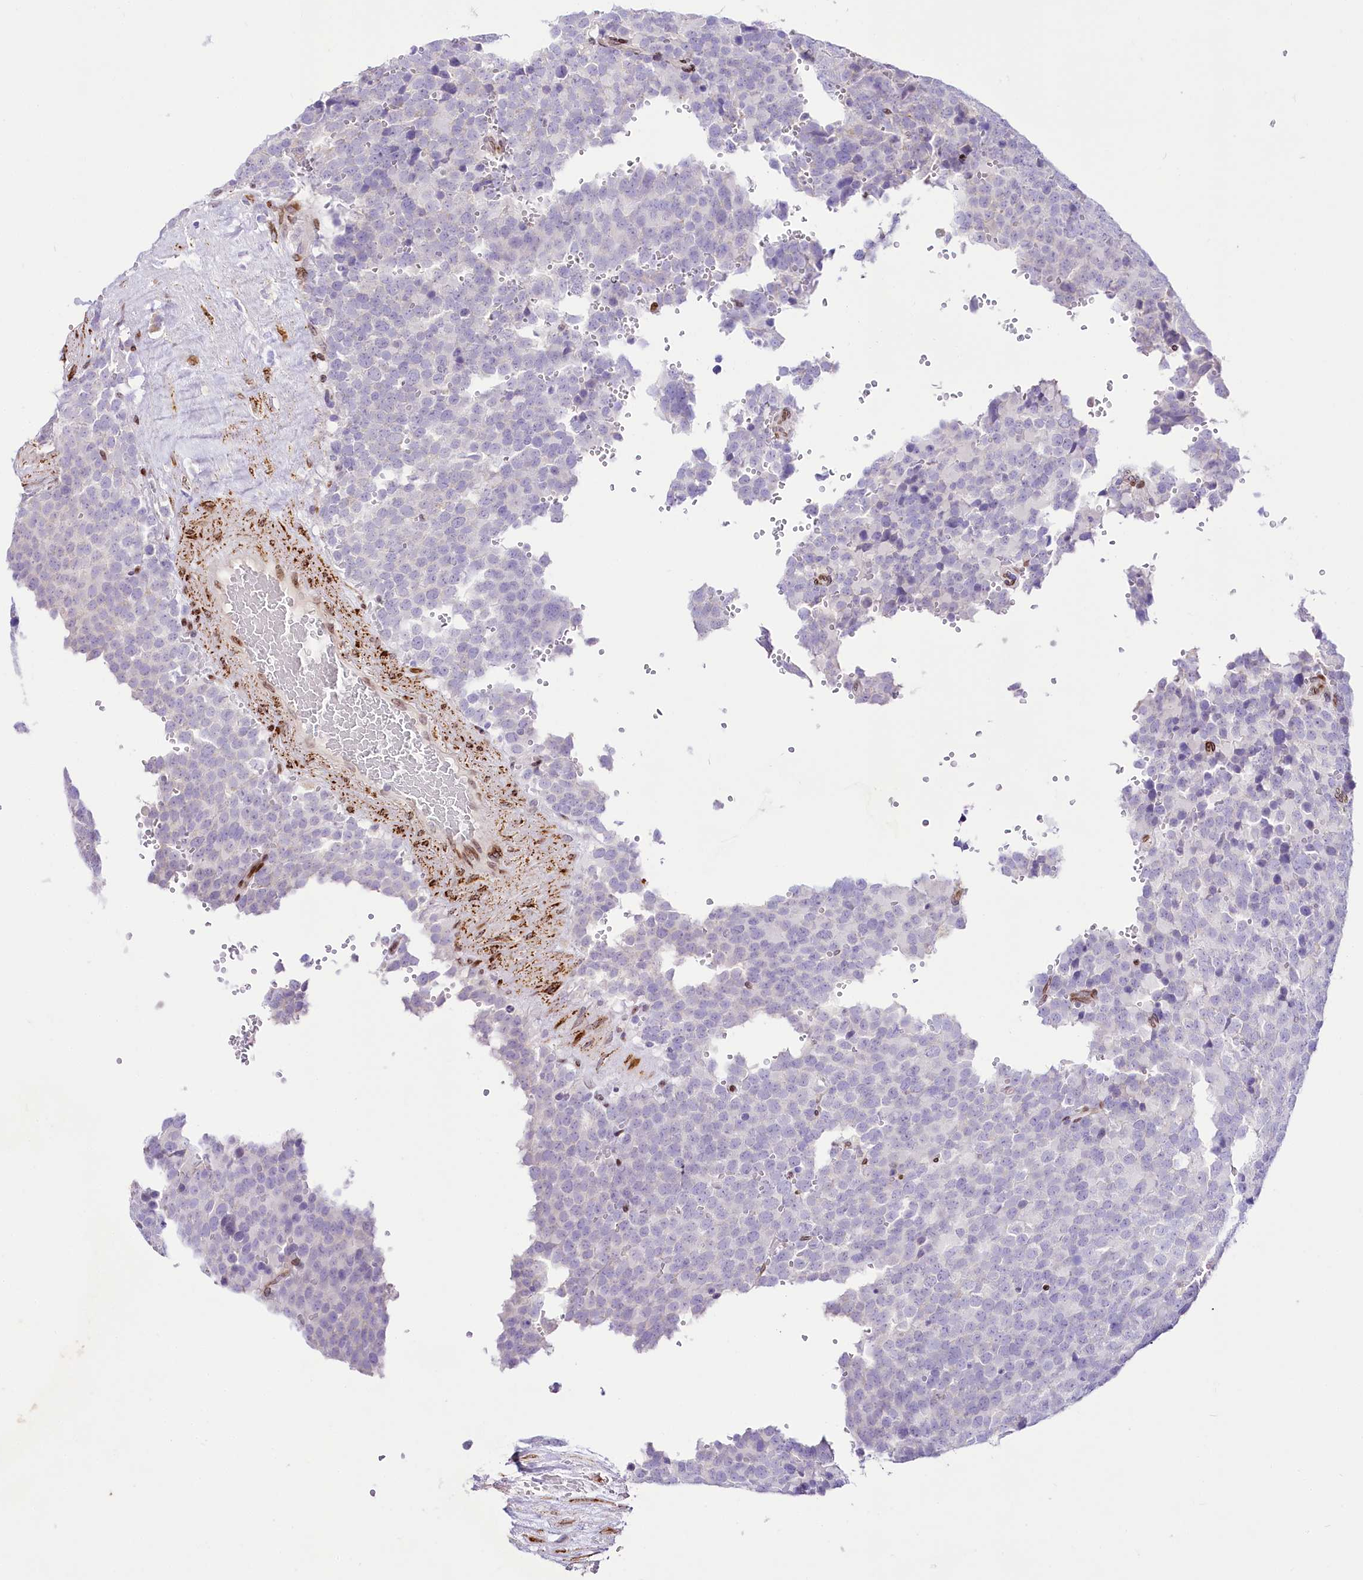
{"staining": {"intensity": "negative", "quantity": "none", "location": "none"}, "tissue": "testis cancer", "cell_type": "Tumor cells", "image_type": "cancer", "snomed": [{"axis": "morphology", "description": "Seminoma, NOS"}, {"axis": "topography", "description": "Testis"}], "caption": "A micrograph of human testis seminoma is negative for staining in tumor cells.", "gene": "PPIP5K2", "patient": {"sex": "male", "age": 71}}